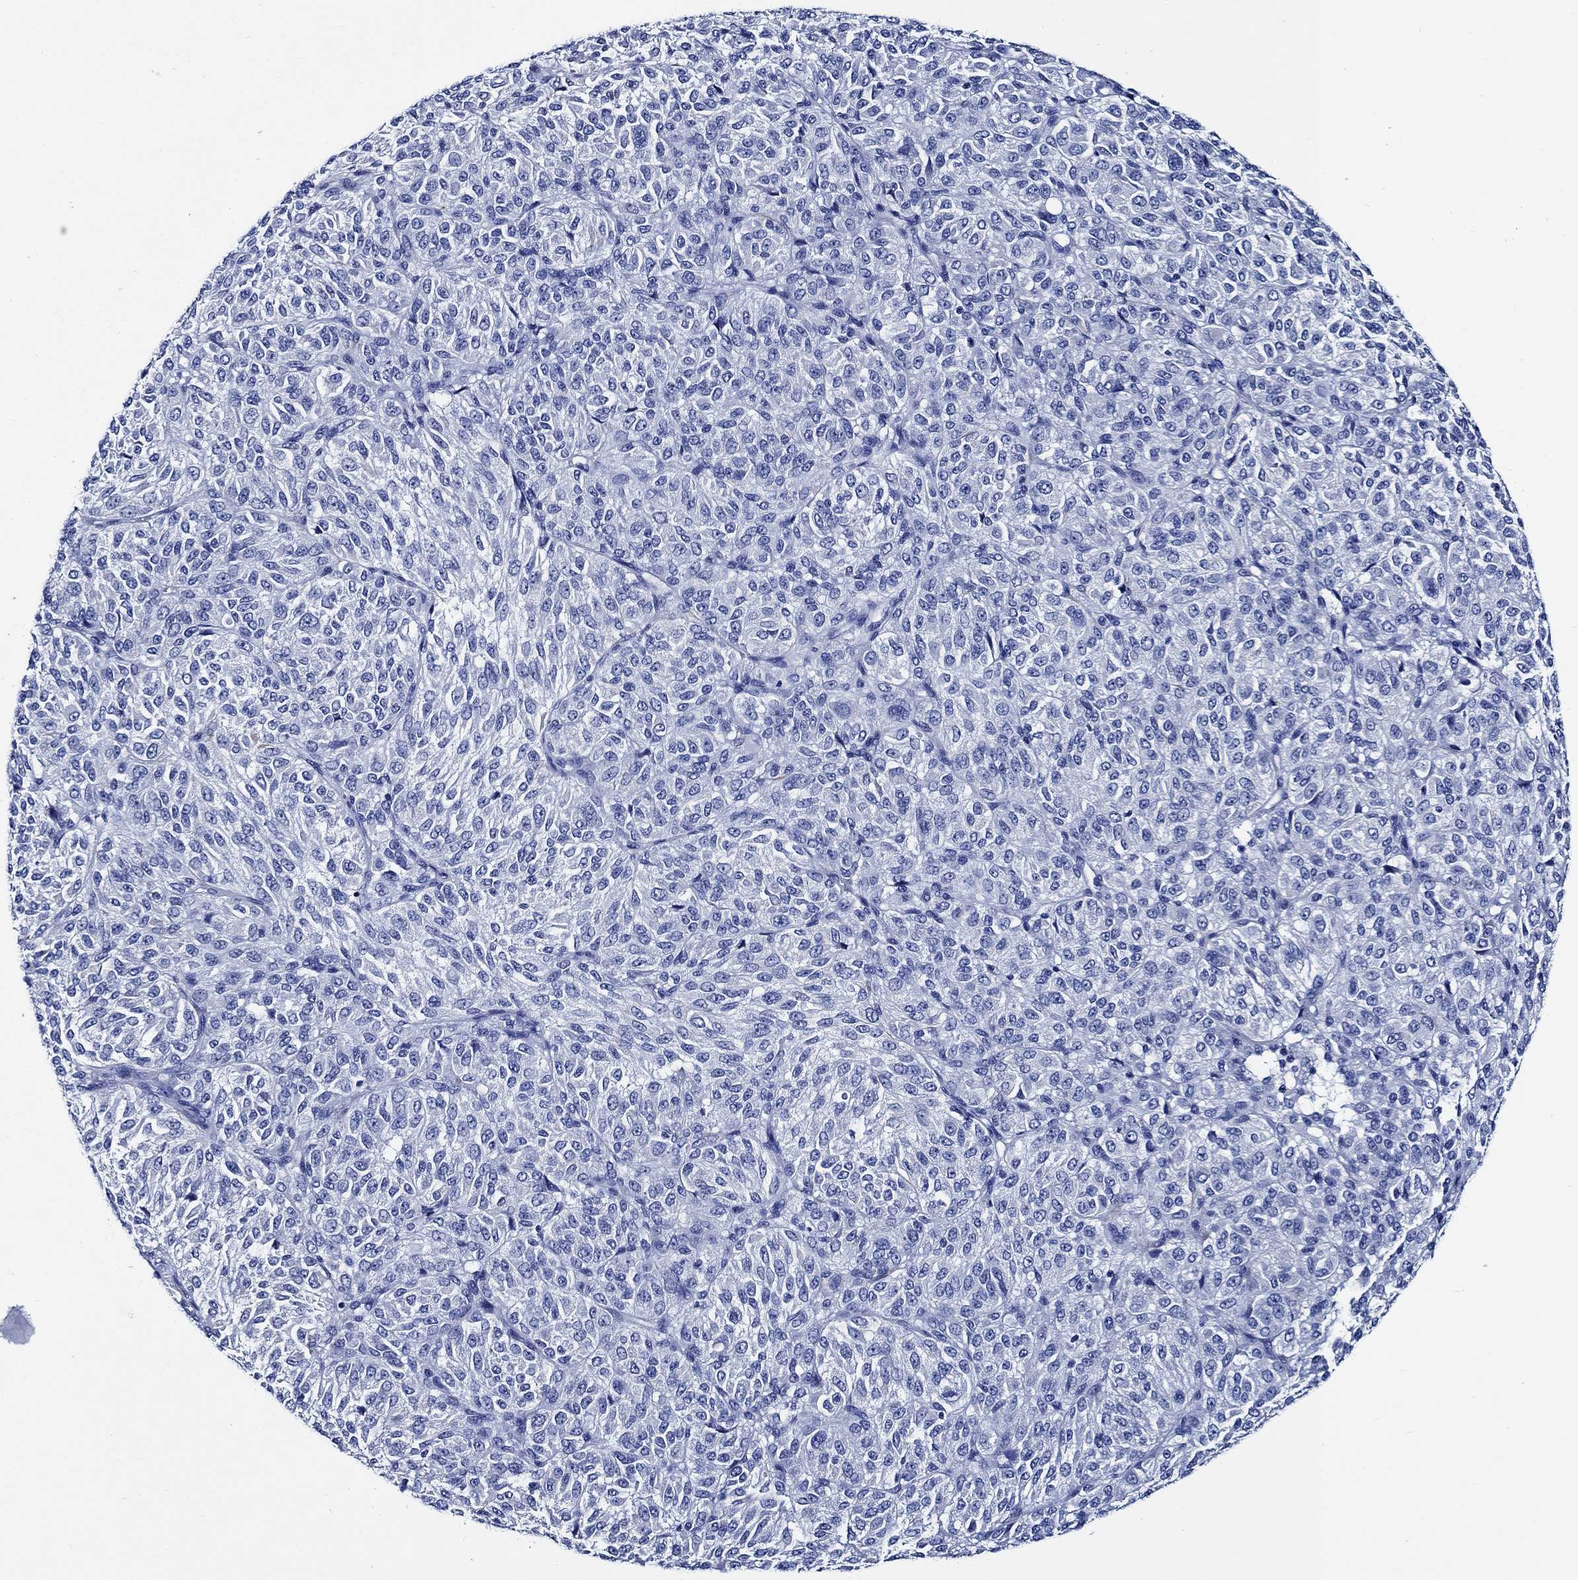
{"staining": {"intensity": "negative", "quantity": "none", "location": "none"}, "tissue": "melanoma", "cell_type": "Tumor cells", "image_type": "cancer", "snomed": [{"axis": "morphology", "description": "Malignant melanoma, Metastatic site"}, {"axis": "topography", "description": "Brain"}], "caption": "Protein analysis of malignant melanoma (metastatic site) exhibits no significant expression in tumor cells.", "gene": "WDR62", "patient": {"sex": "female", "age": 56}}